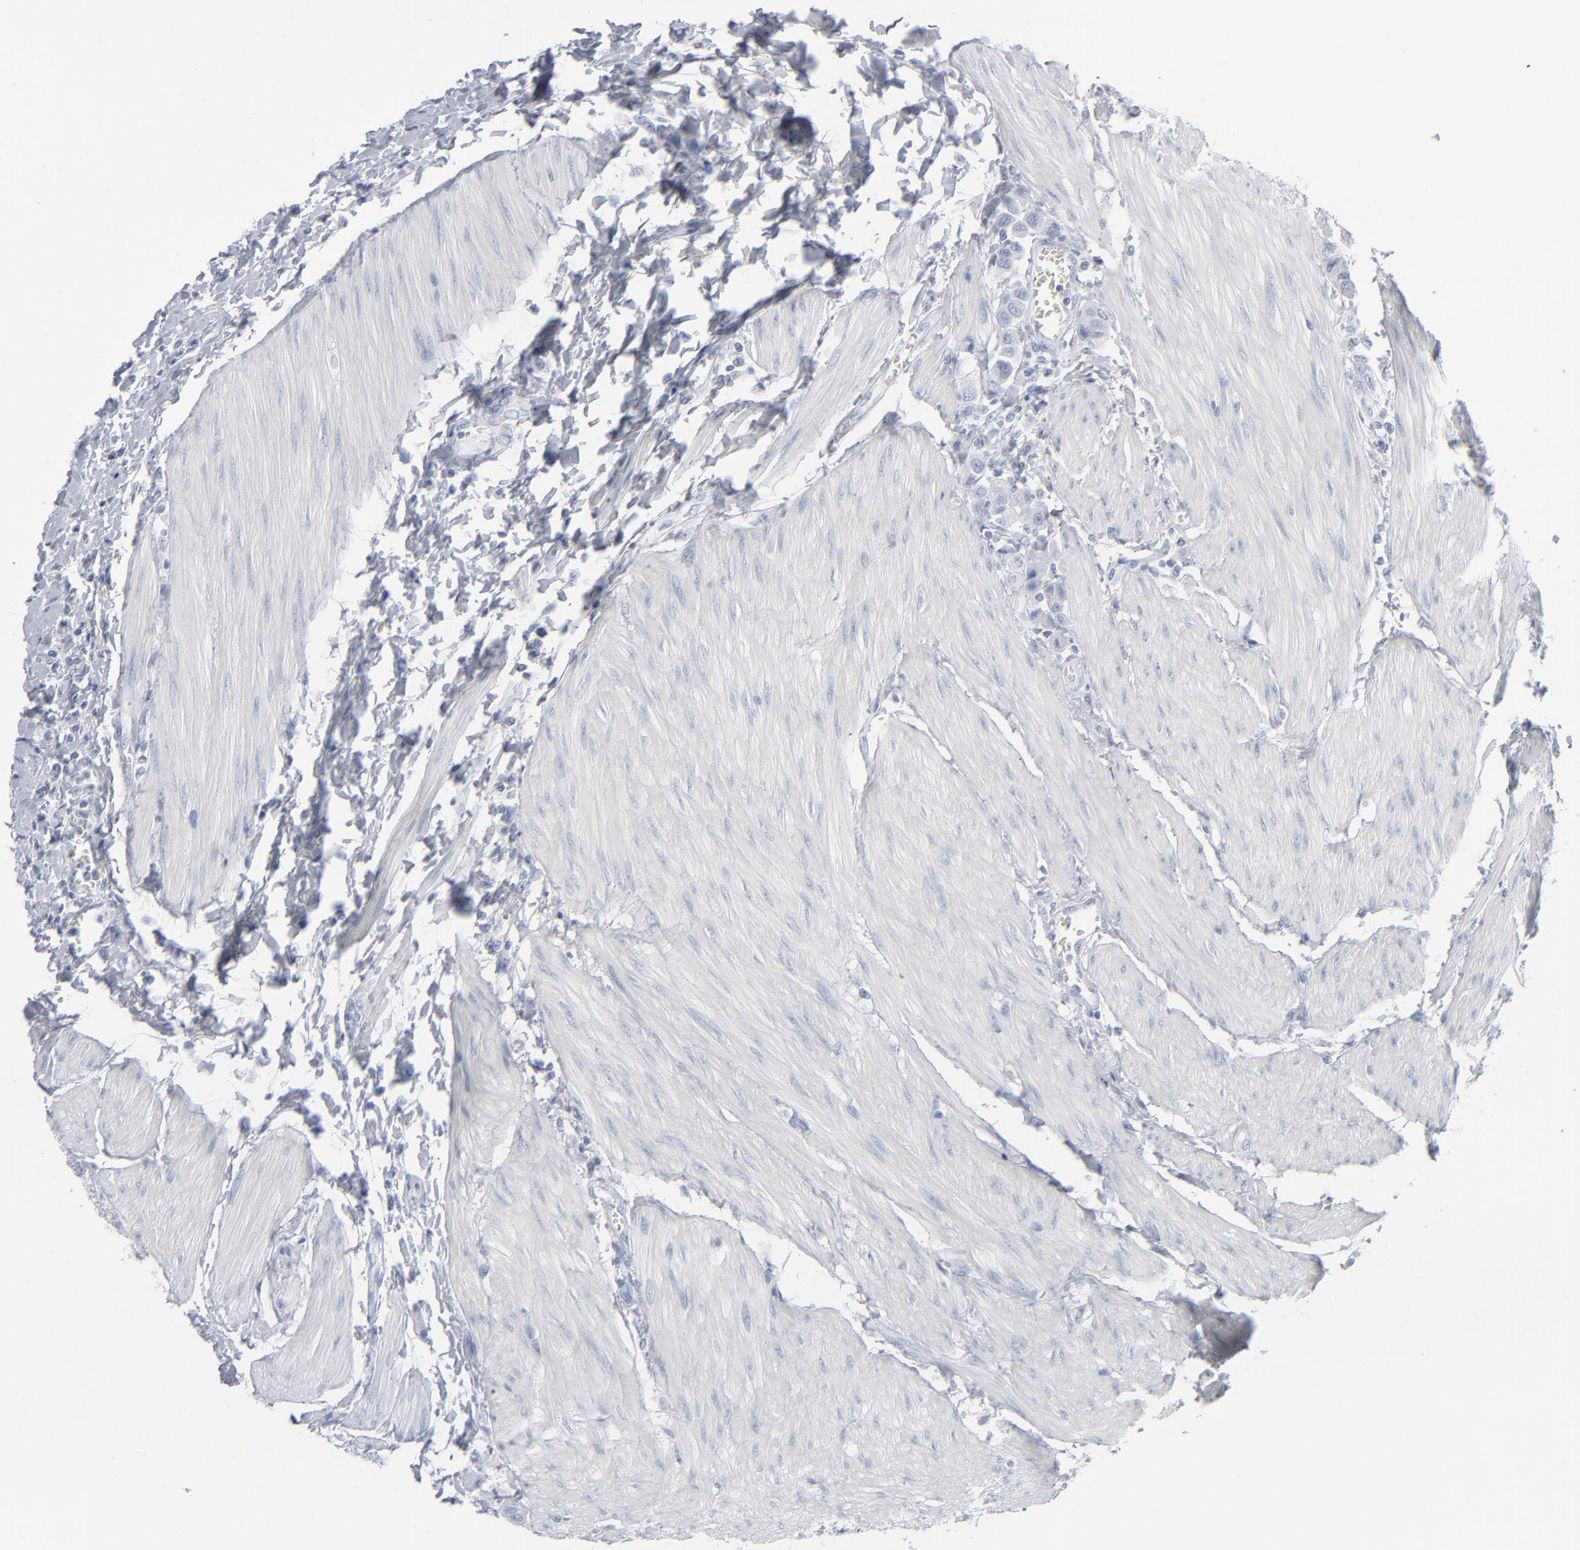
{"staining": {"intensity": "negative", "quantity": "none", "location": "none"}, "tissue": "urothelial cancer", "cell_type": "Tumor cells", "image_type": "cancer", "snomed": [{"axis": "morphology", "description": "Urothelial carcinoma, High grade"}, {"axis": "topography", "description": "Urinary bladder"}], "caption": "This is an immunohistochemistry (IHC) photomicrograph of high-grade urothelial carcinoma. There is no expression in tumor cells.", "gene": "MSLN", "patient": {"sex": "male", "age": 50}}